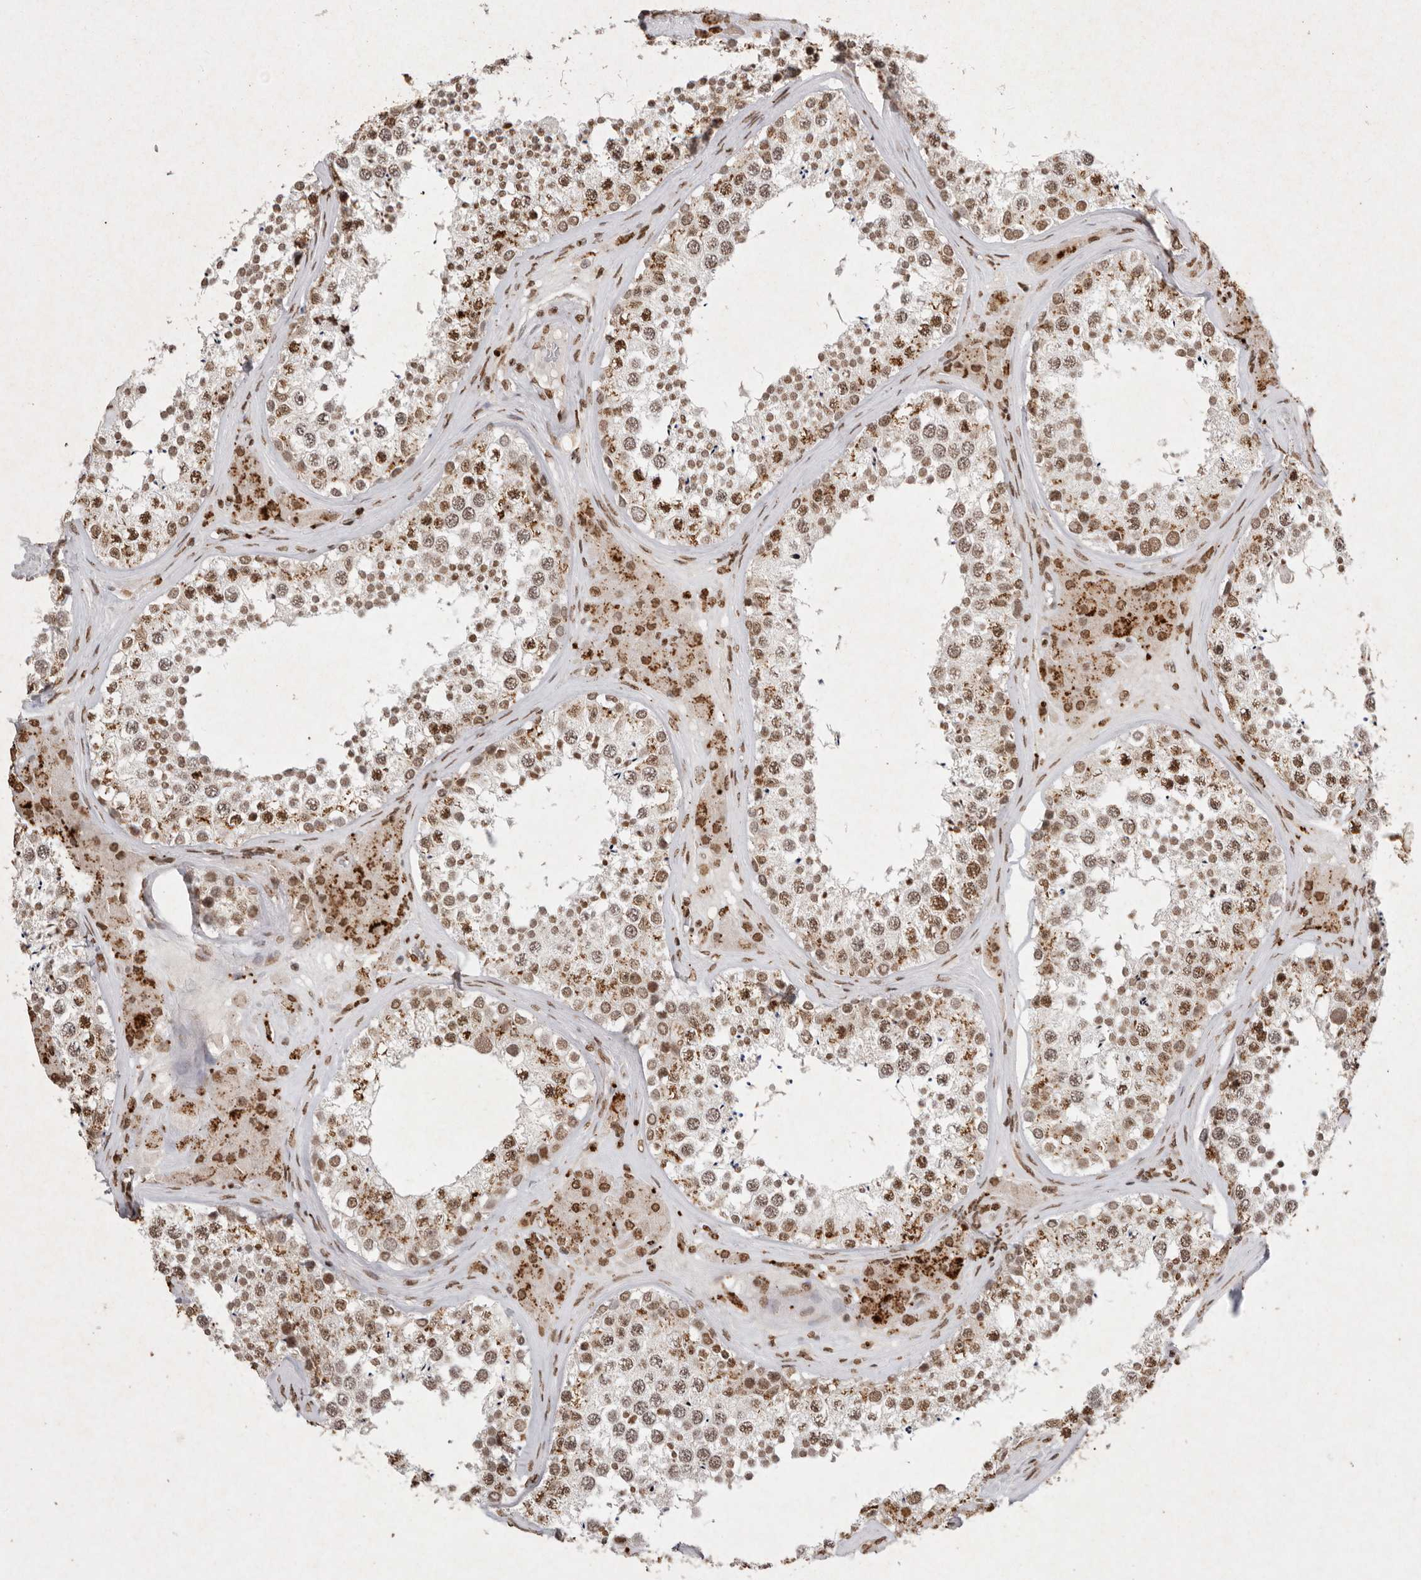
{"staining": {"intensity": "moderate", "quantity": ">75%", "location": "cytoplasmic/membranous,nuclear"}, "tissue": "testis", "cell_type": "Cells in seminiferous ducts", "image_type": "normal", "snomed": [{"axis": "morphology", "description": "Normal tissue, NOS"}, {"axis": "topography", "description": "Testis"}], "caption": "IHC staining of unremarkable testis, which displays medium levels of moderate cytoplasmic/membranous,nuclear positivity in approximately >75% of cells in seminiferous ducts indicating moderate cytoplasmic/membranous,nuclear protein expression. The staining was performed using DAB (3,3'-diaminobenzidine) (brown) for protein detection and nuclei were counterstained in hematoxylin (blue).", "gene": "NKX3", "patient": {"sex": "male", "age": 46}}